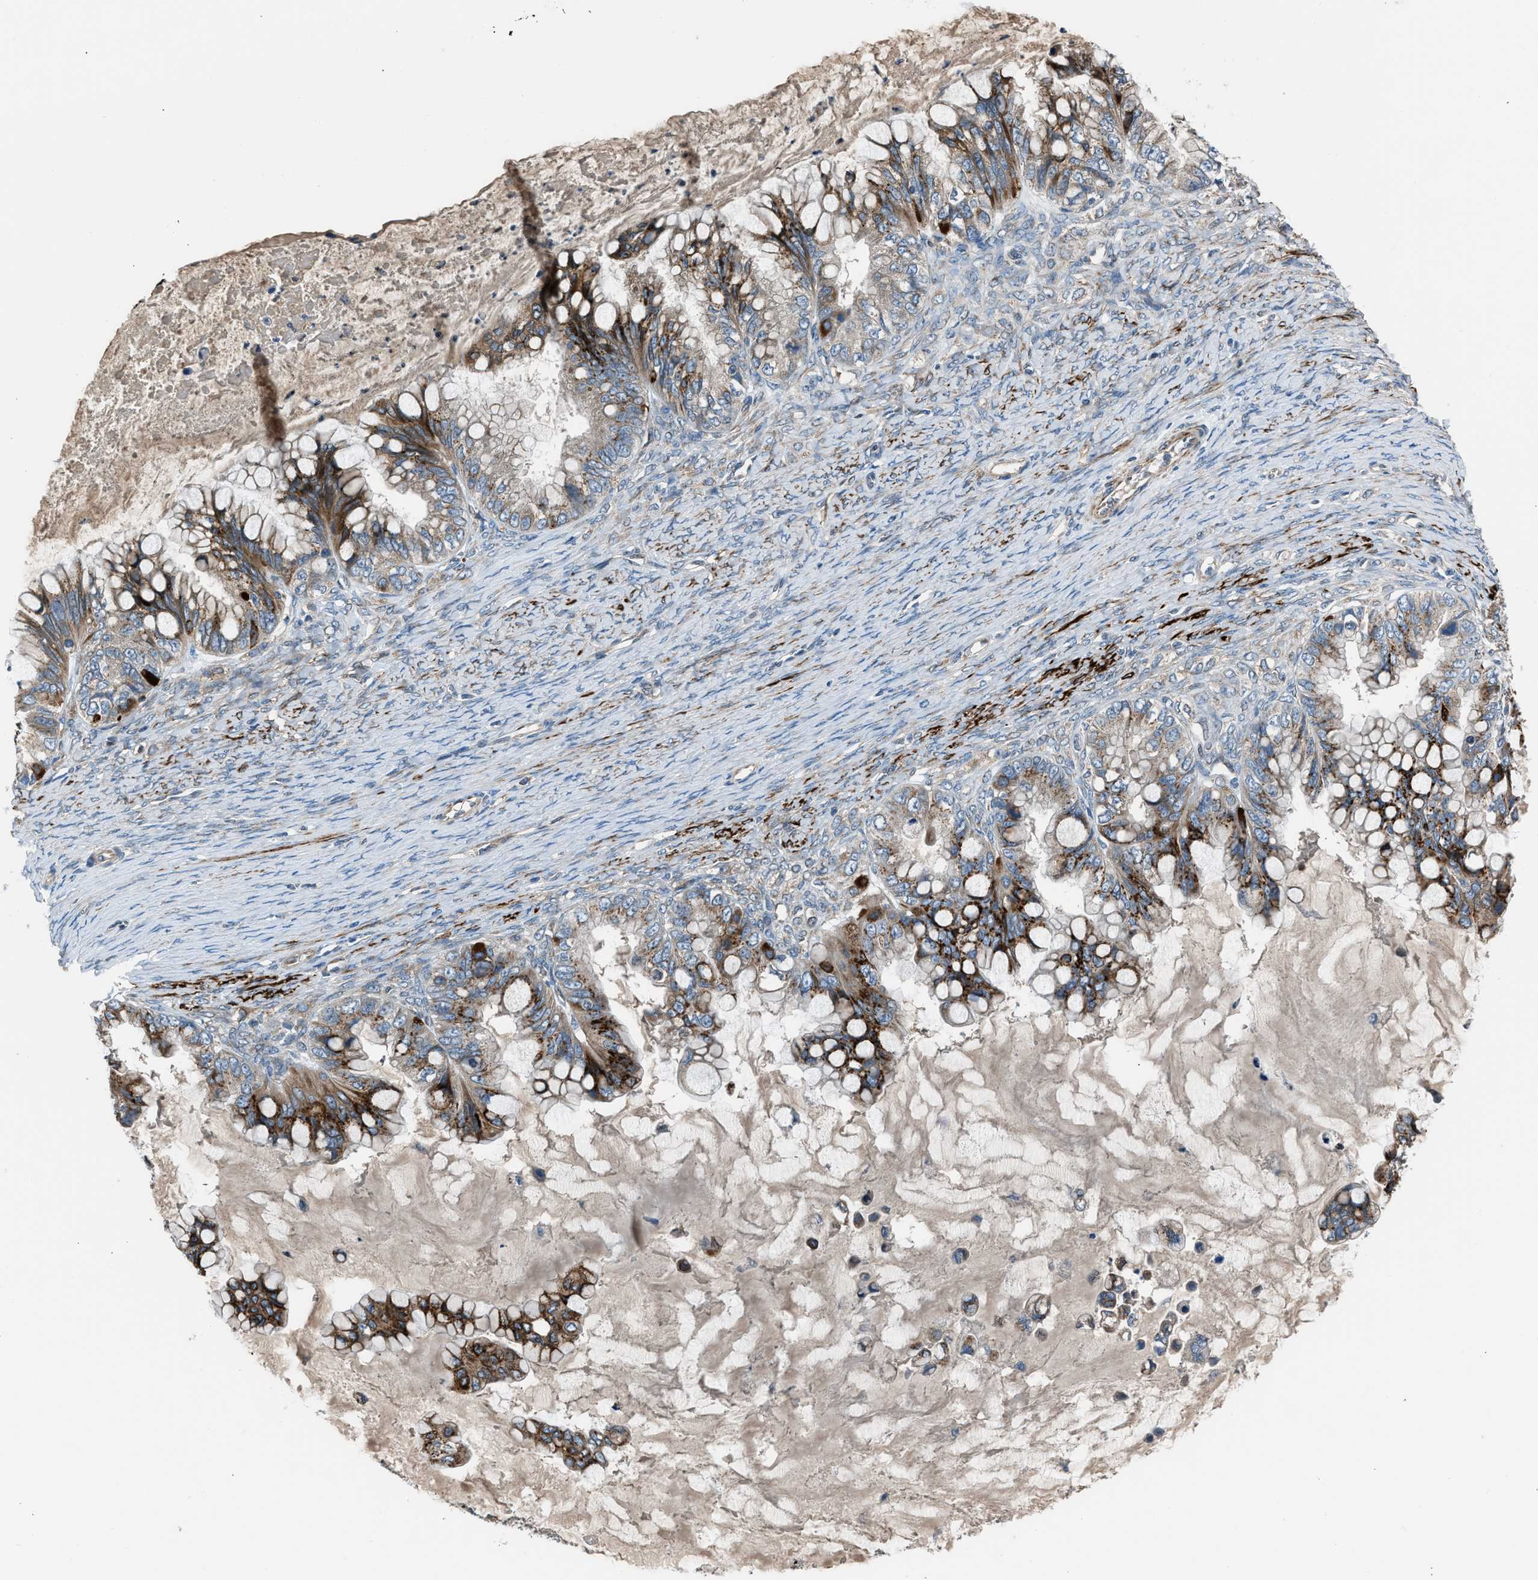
{"staining": {"intensity": "moderate", "quantity": "25%-75%", "location": "cytoplasmic/membranous"}, "tissue": "ovarian cancer", "cell_type": "Tumor cells", "image_type": "cancer", "snomed": [{"axis": "morphology", "description": "Cystadenocarcinoma, mucinous, NOS"}, {"axis": "topography", "description": "Ovary"}], "caption": "A histopathology image of mucinous cystadenocarcinoma (ovarian) stained for a protein displays moderate cytoplasmic/membranous brown staining in tumor cells.", "gene": "LMBR1", "patient": {"sex": "female", "age": 80}}